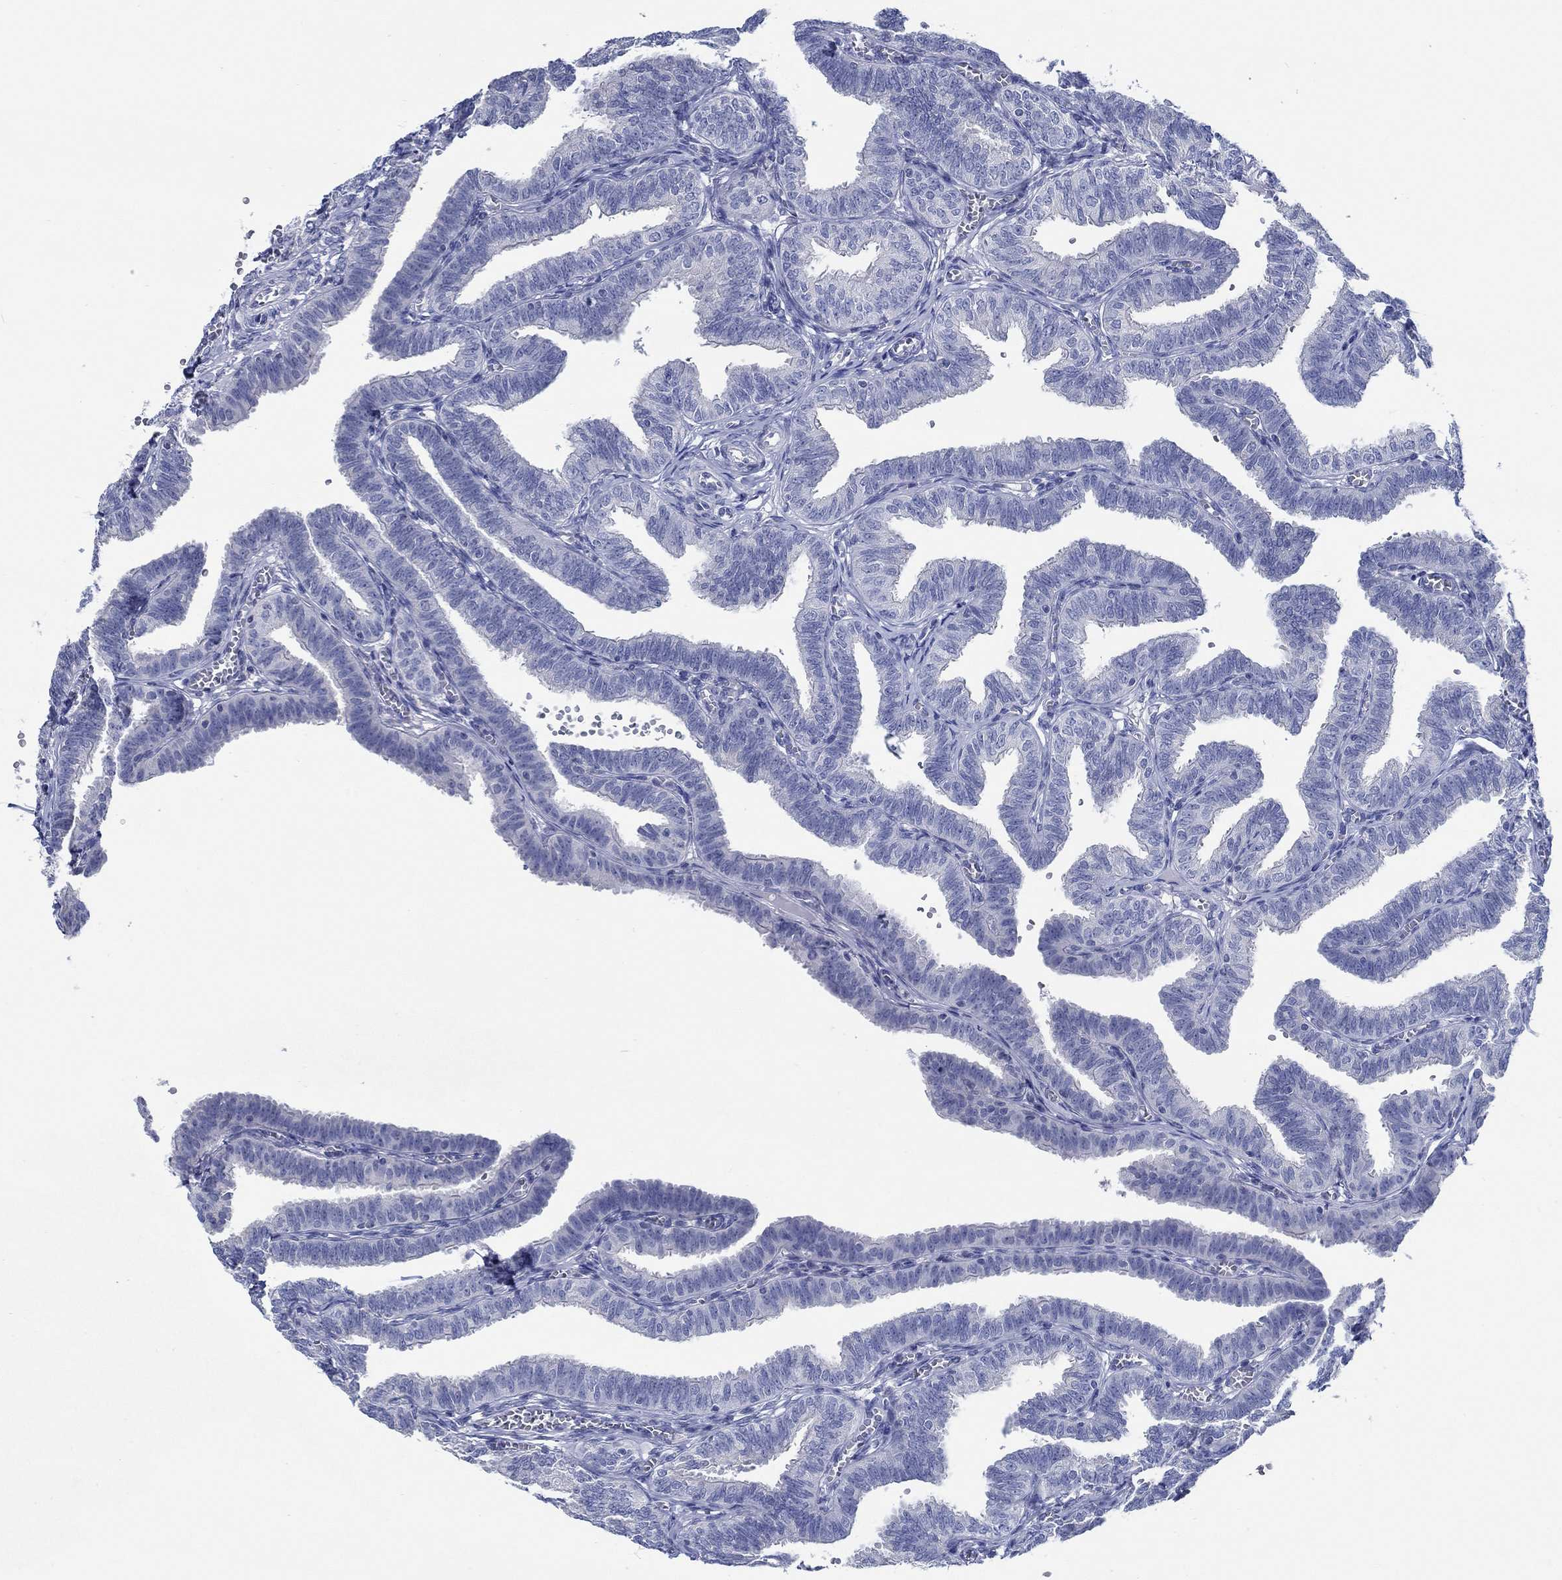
{"staining": {"intensity": "negative", "quantity": "none", "location": "none"}, "tissue": "fallopian tube", "cell_type": "Glandular cells", "image_type": "normal", "snomed": [{"axis": "morphology", "description": "Normal tissue, NOS"}, {"axis": "topography", "description": "Fallopian tube"}], "caption": "Glandular cells are negative for protein expression in benign human fallopian tube. Nuclei are stained in blue.", "gene": "TOMM20L", "patient": {"sex": "female", "age": 25}}